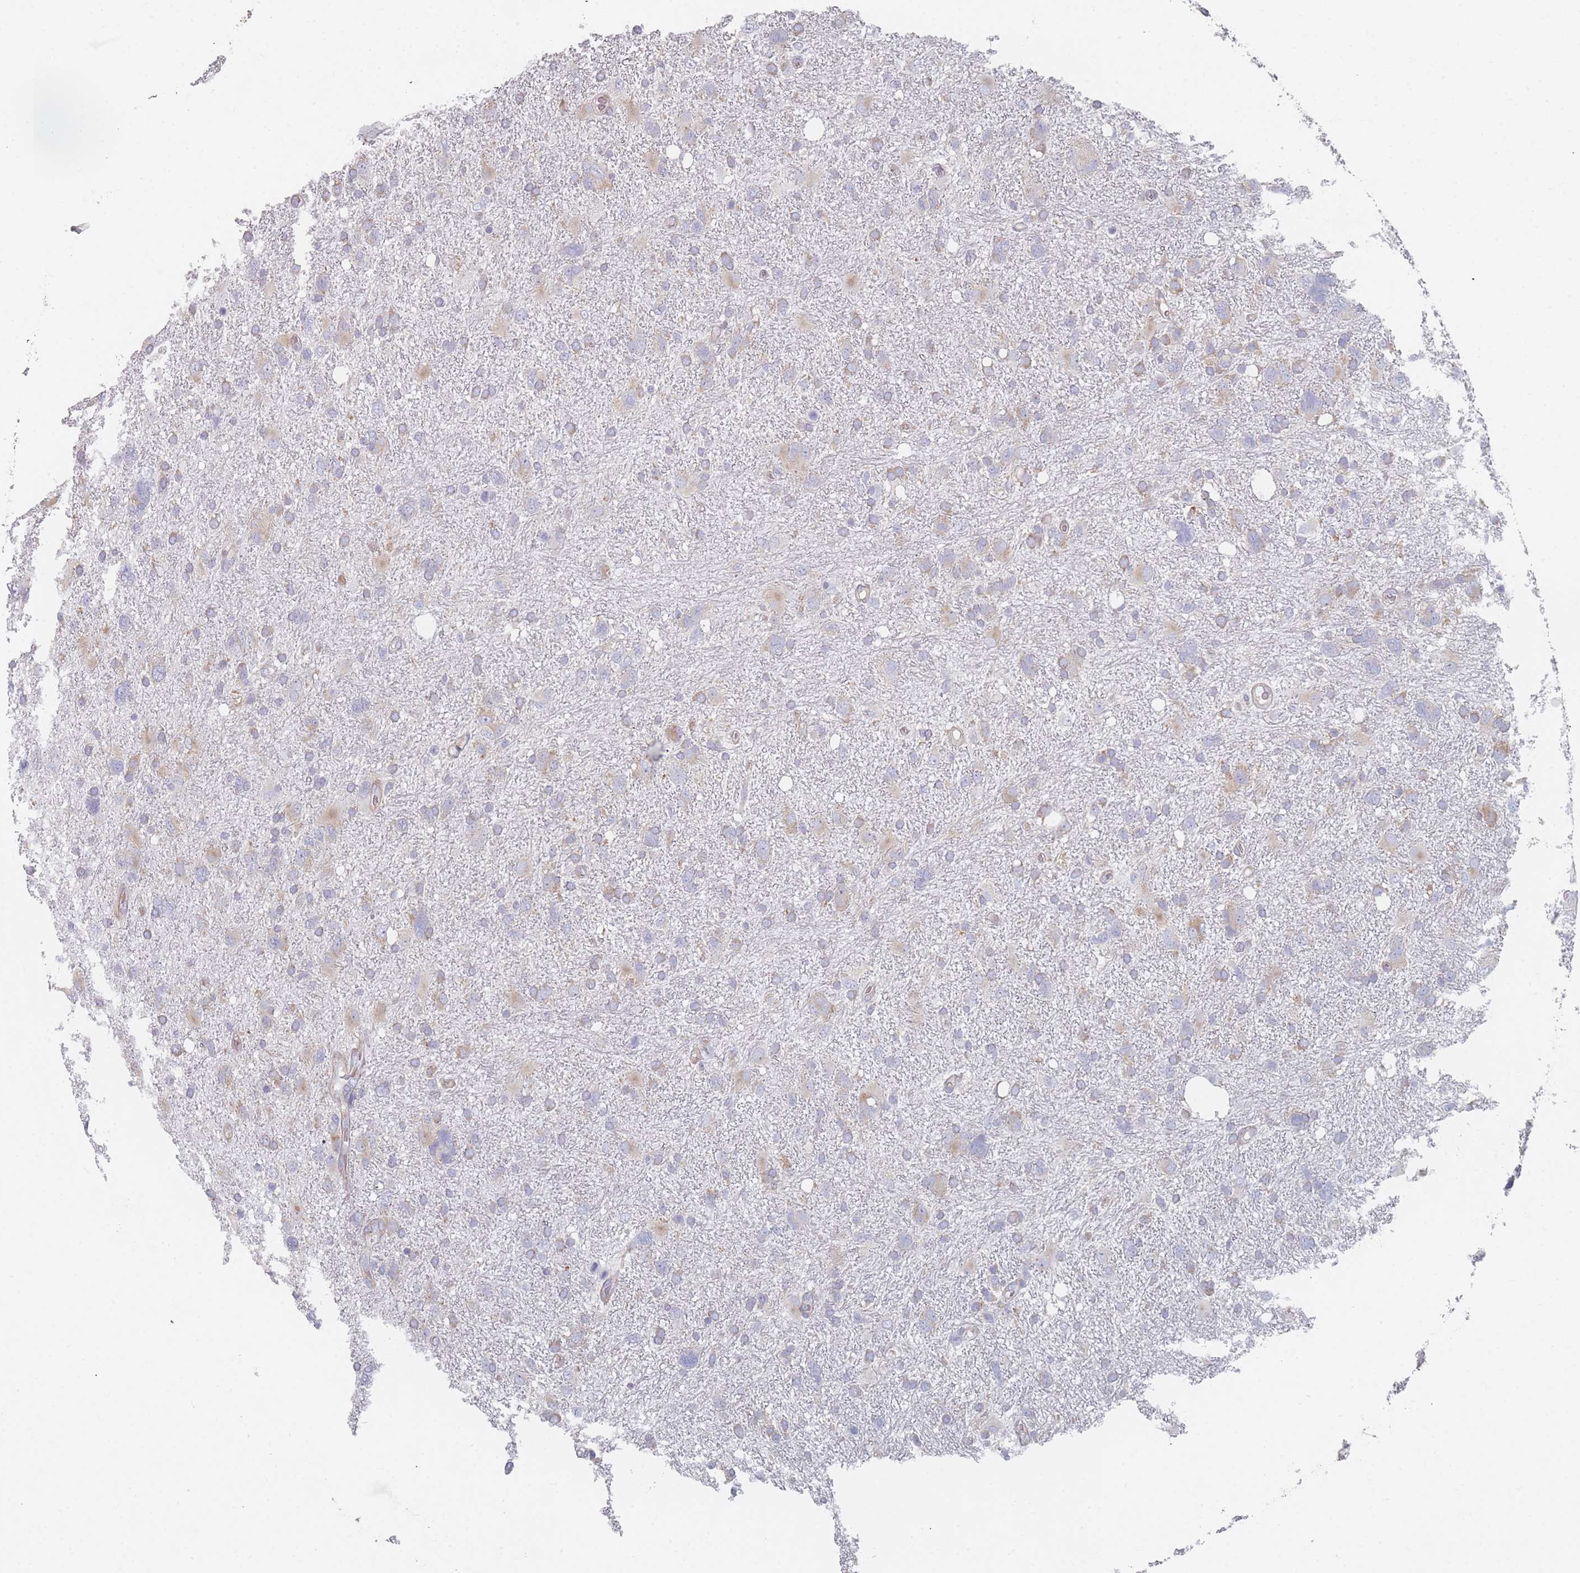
{"staining": {"intensity": "weak", "quantity": "<25%", "location": "cytoplasmic/membranous"}, "tissue": "glioma", "cell_type": "Tumor cells", "image_type": "cancer", "snomed": [{"axis": "morphology", "description": "Glioma, malignant, High grade"}, {"axis": "topography", "description": "Brain"}], "caption": "Immunohistochemical staining of human glioma demonstrates no significant staining in tumor cells.", "gene": "CACNG5", "patient": {"sex": "male", "age": 61}}